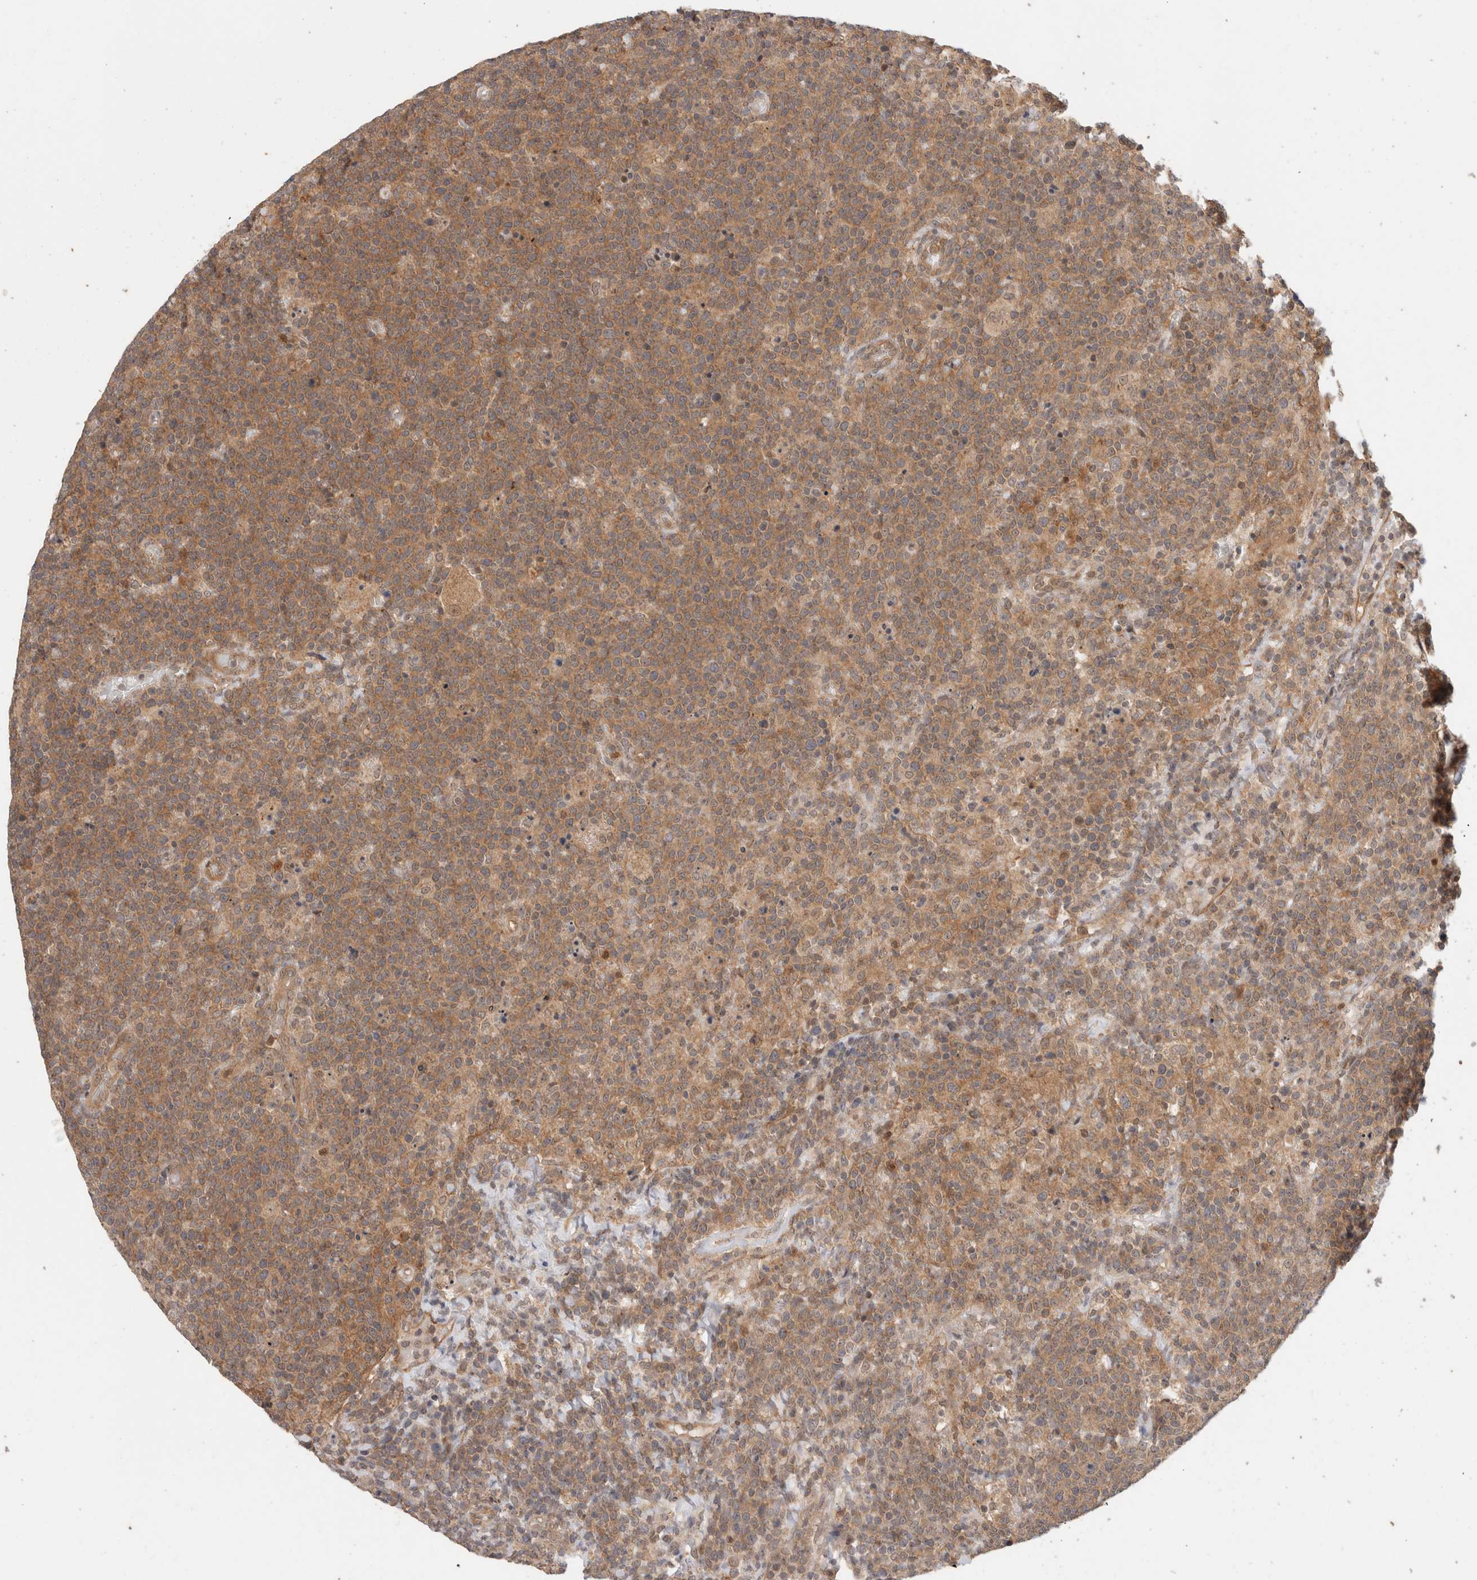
{"staining": {"intensity": "moderate", "quantity": ">75%", "location": "cytoplasmic/membranous"}, "tissue": "lymphoma", "cell_type": "Tumor cells", "image_type": "cancer", "snomed": [{"axis": "morphology", "description": "Malignant lymphoma, non-Hodgkin's type, High grade"}, {"axis": "topography", "description": "Lymph node"}], "caption": "DAB (3,3'-diaminobenzidine) immunohistochemical staining of human high-grade malignant lymphoma, non-Hodgkin's type reveals moderate cytoplasmic/membranous protein expression in approximately >75% of tumor cells.", "gene": "OTUD6B", "patient": {"sex": "male", "age": 61}}